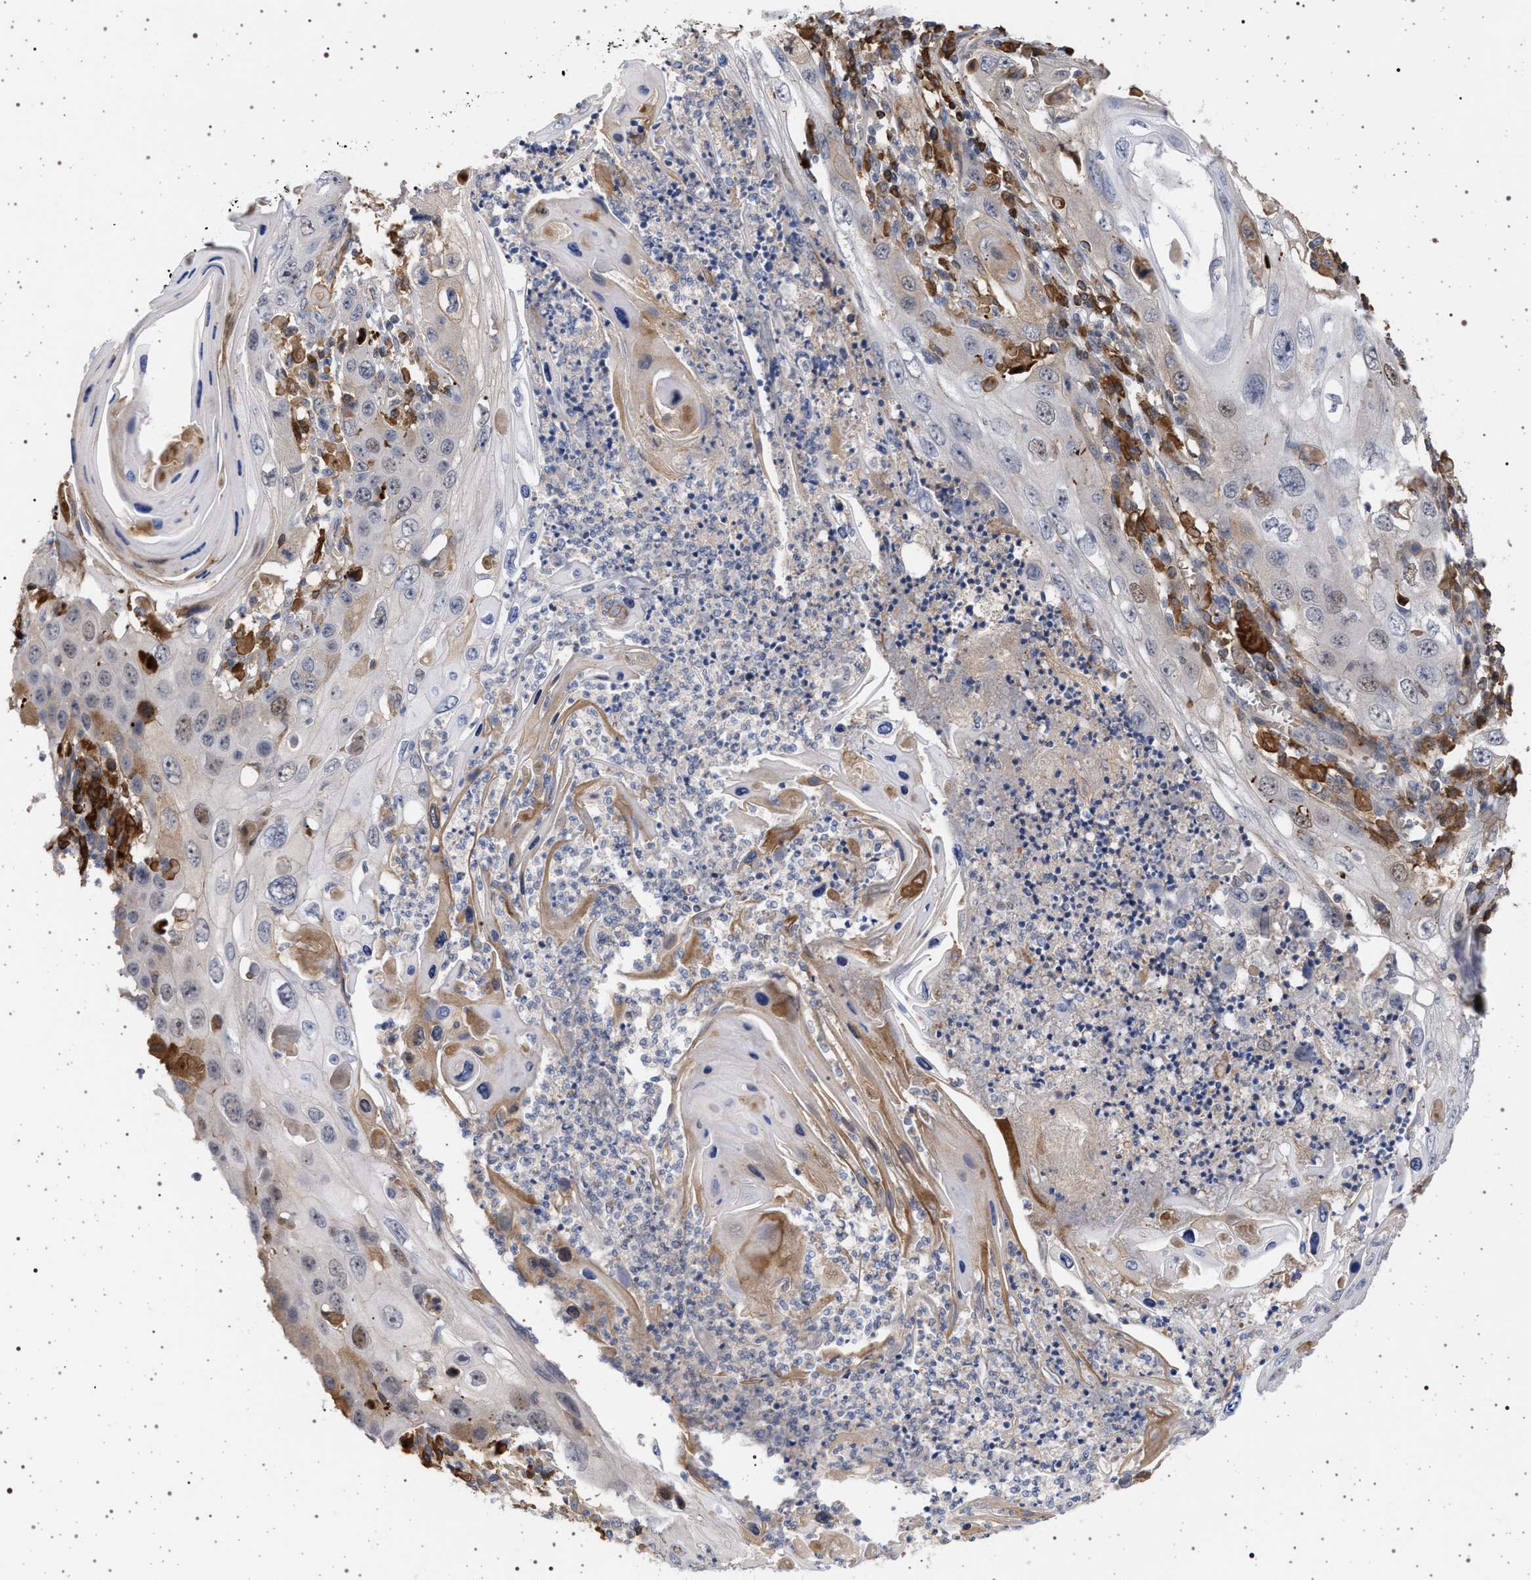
{"staining": {"intensity": "weak", "quantity": "<25%", "location": "cytoplasmic/membranous"}, "tissue": "skin cancer", "cell_type": "Tumor cells", "image_type": "cancer", "snomed": [{"axis": "morphology", "description": "Squamous cell carcinoma, NOS"}, {"axis": "topography", "description": "Skin"}], "caption": "Tumor cells are negative for protein expression in human skin cancer.", "gene": "RBM48", "patient": {"sex": "male", "age": 55}}